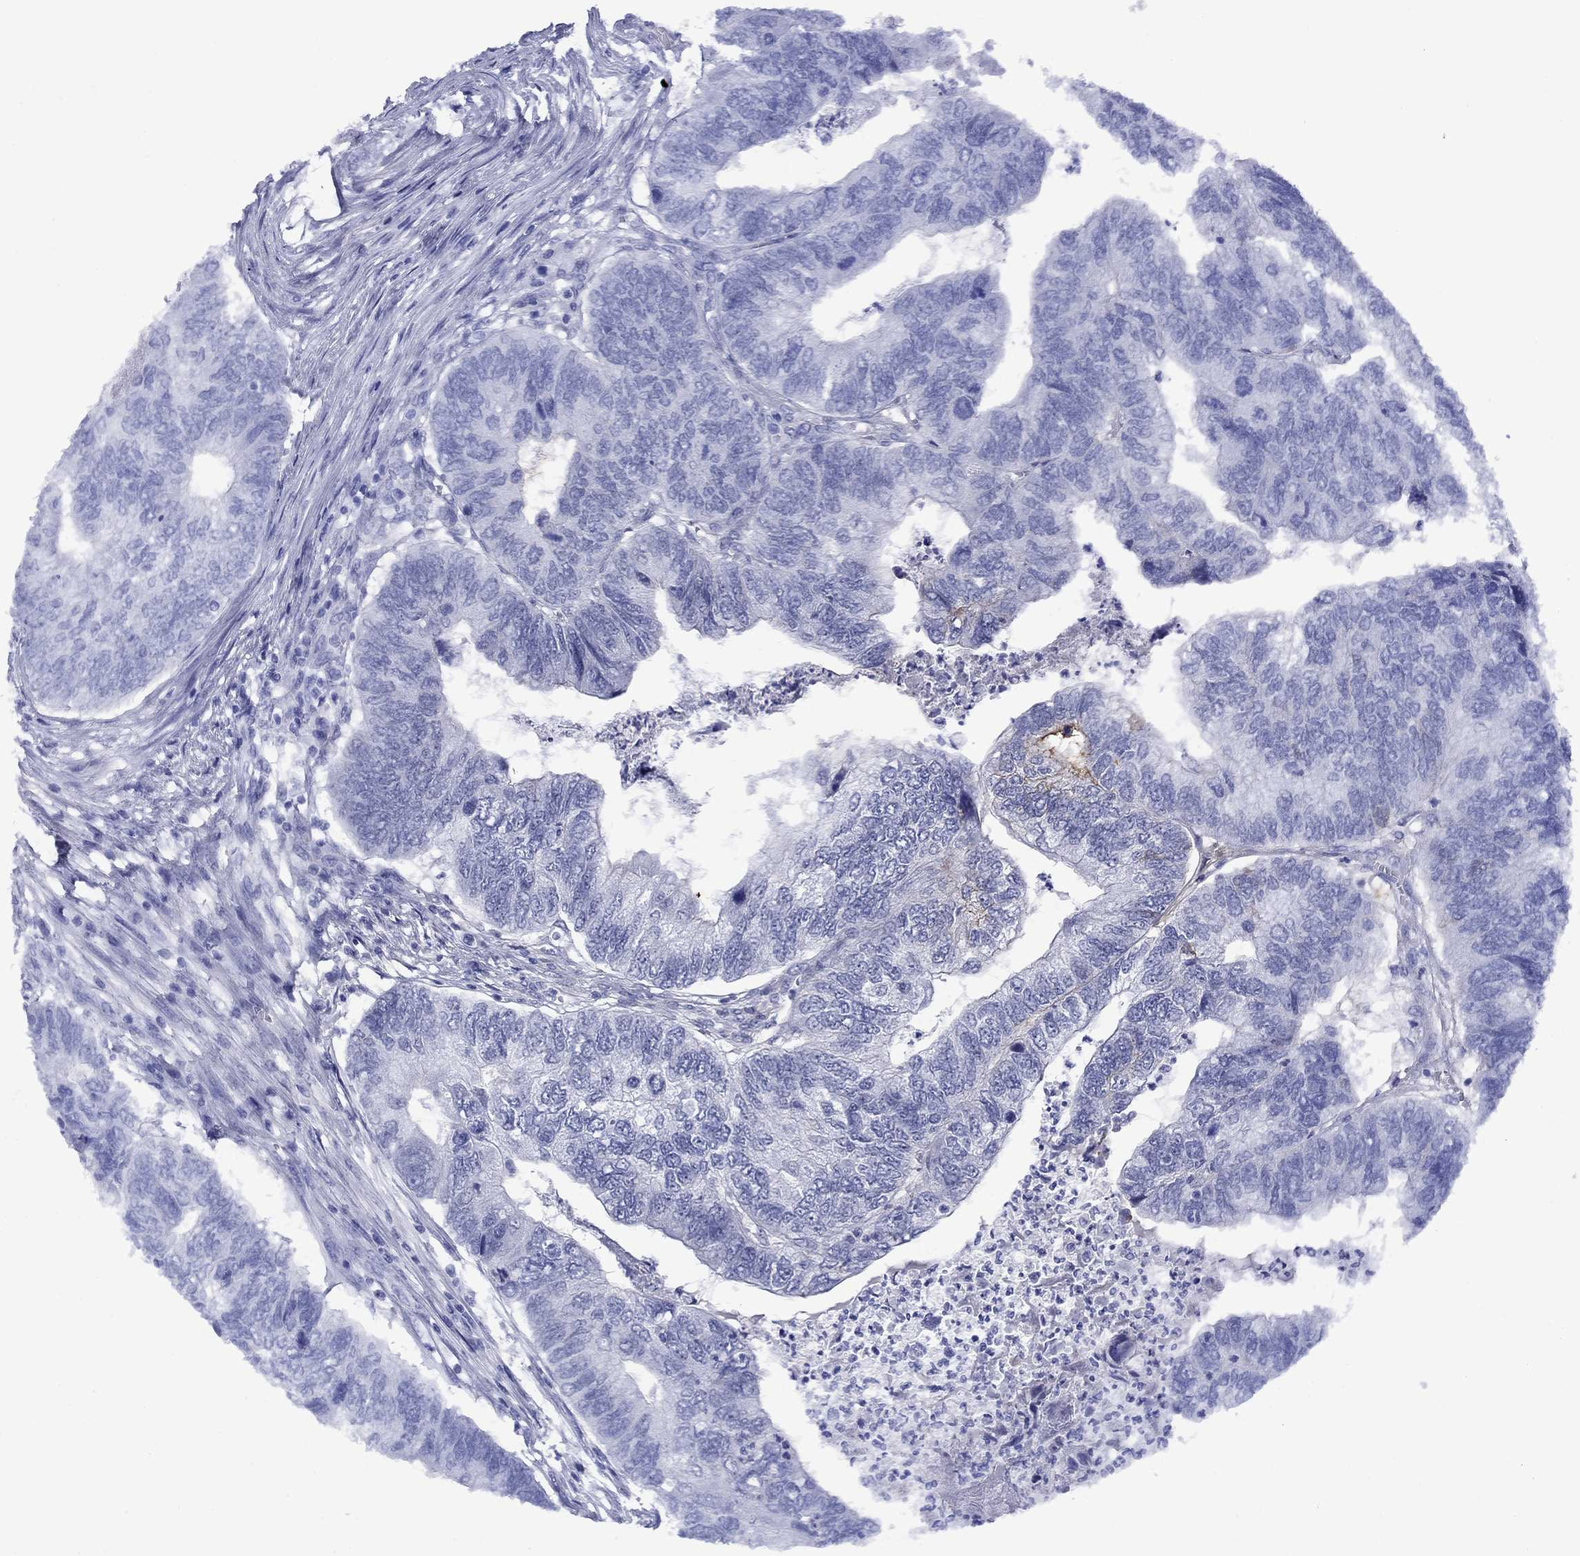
{"staining": {"intensity": "negative", "quantity": "none", "location": "none"}, "tissue": "colorectal cancer", "cell_type": "Tumor cells", "image_type": "cancer", "snomed": [{"axis": "morphology", "description": "Adenocarcinoma, NOS"}, {"axis": "topography", "description": "Colon"}], "caption": "Immunohistochemistry (IHC) photomicrograph of neoplastic tissue: human colorectal cancer stained with DAB displays no significant protein expression in tumor cells.", "gene": "APOA2", "patient": {"sex": "female", "age": 67}}